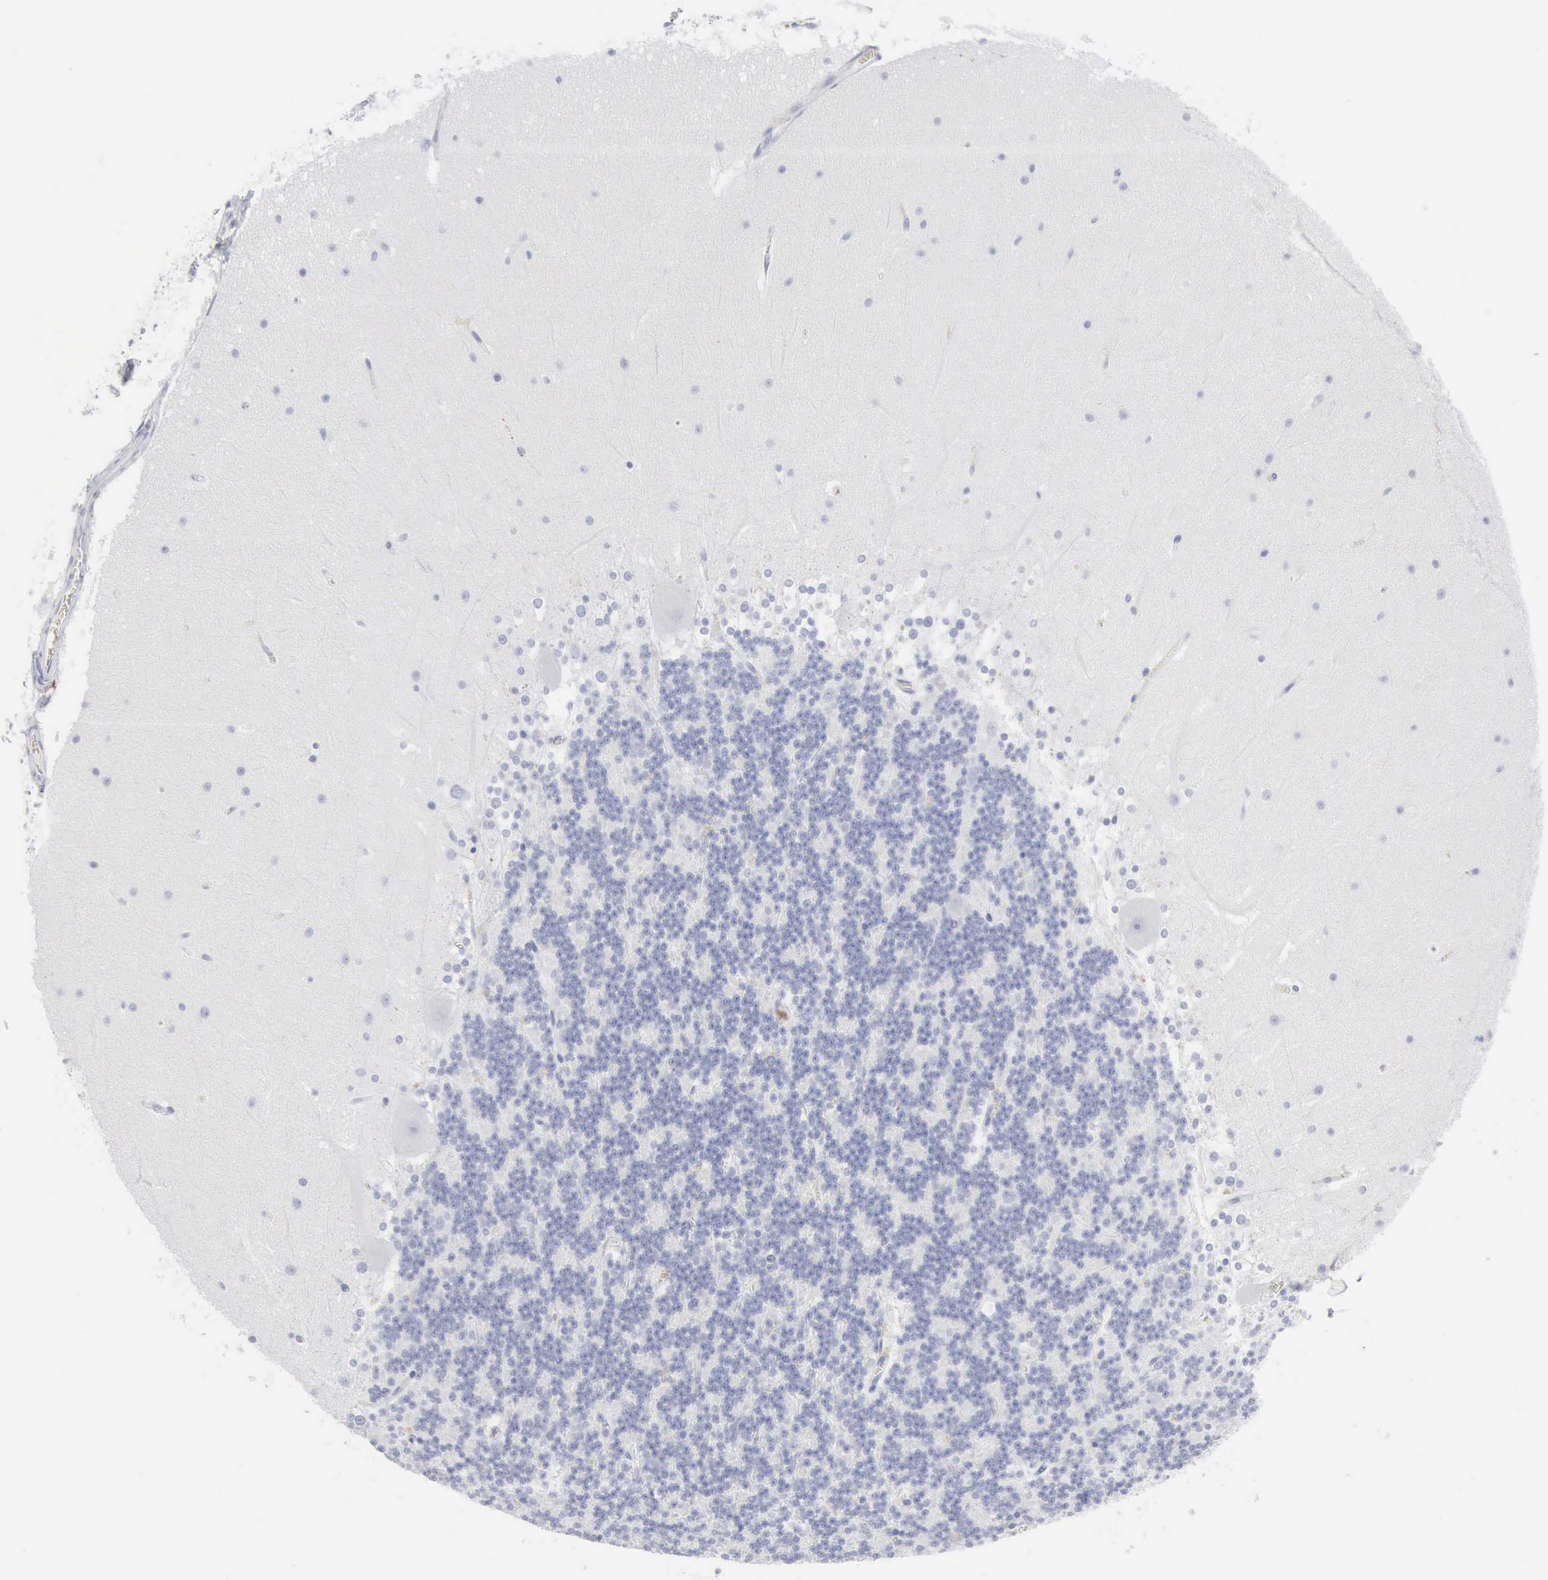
{"staining": {"intensity": "negative", "quantity": "none", "location": "none"}, "tissue": "cerebellum", "cell_type": "Cells in granular layer", "image_type": "normal", "snomed": [{"axis": "morphology", "description": "Normal tissue, NOS"}, {"axis": "topography", "description": "Cerebellum"}], "caption": "Immunohistochemistry (IHC) of normal cerebellum shows no expression in cells in granular layer. (DAB immunohistochemistry (IHC) with hematoxylin counter stain).", "gene": "CMA1", "patient": {"sex": "female", "age": 19}}